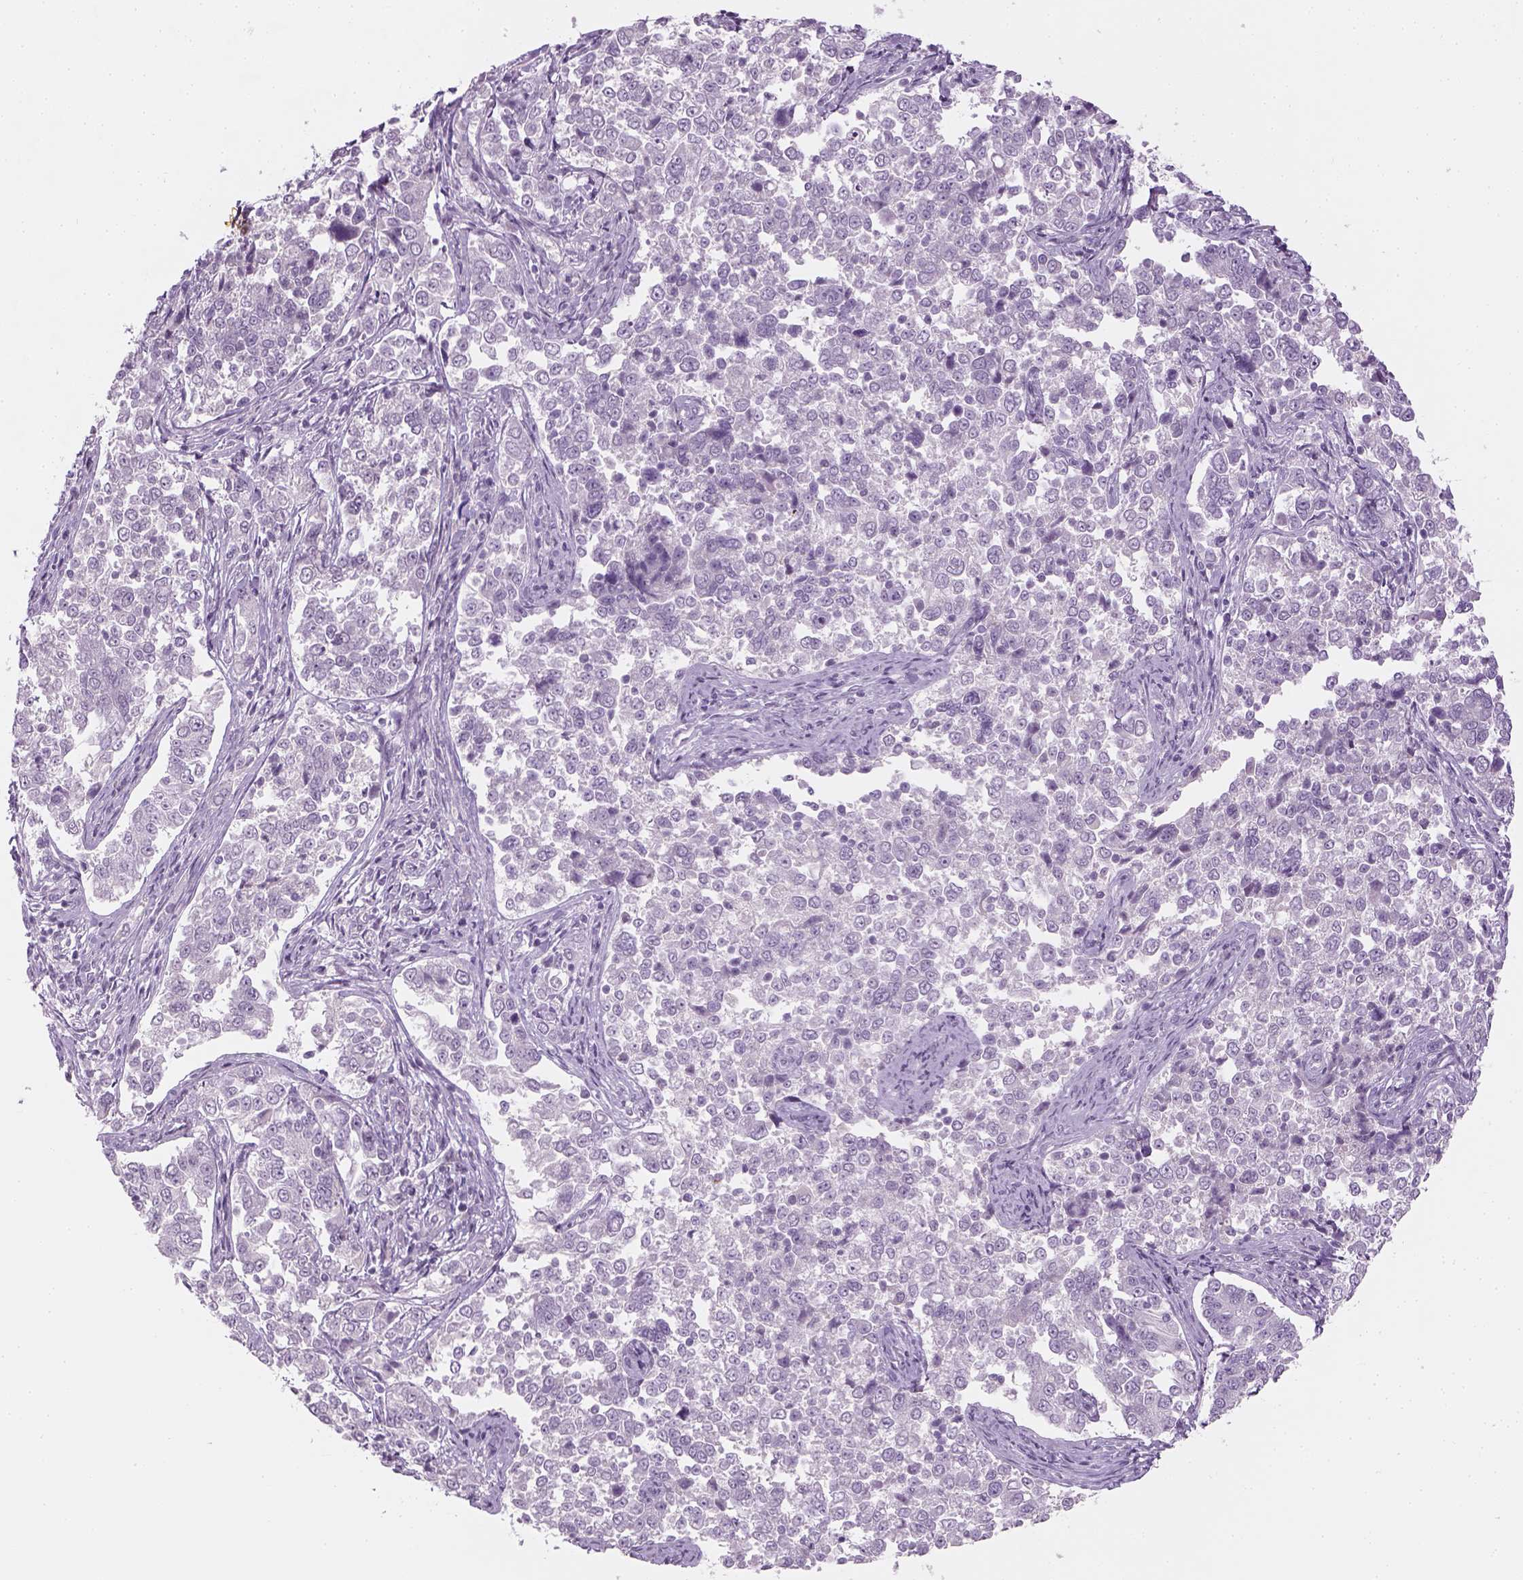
{"staining": {"intensity": "negative", "quantity": "none", "location": "none"}, "tissue": "endometrial cancer", "cell_type": "Tumor cells", "image_type": "cancer", "snomed": [{"axis": "morphology", "description": "Adenocarcinoma, NOS"}, {"axis": "topography", "description": "Endometrium"}], "caption": "High power microscopy photomicrograph of an immunohistochemistry histopathology image of endometrial adenocarcinoma, revealing no significant expression in tumor cells.", "gene": "TH", "patient": {"sex": "female", "age": 43}}